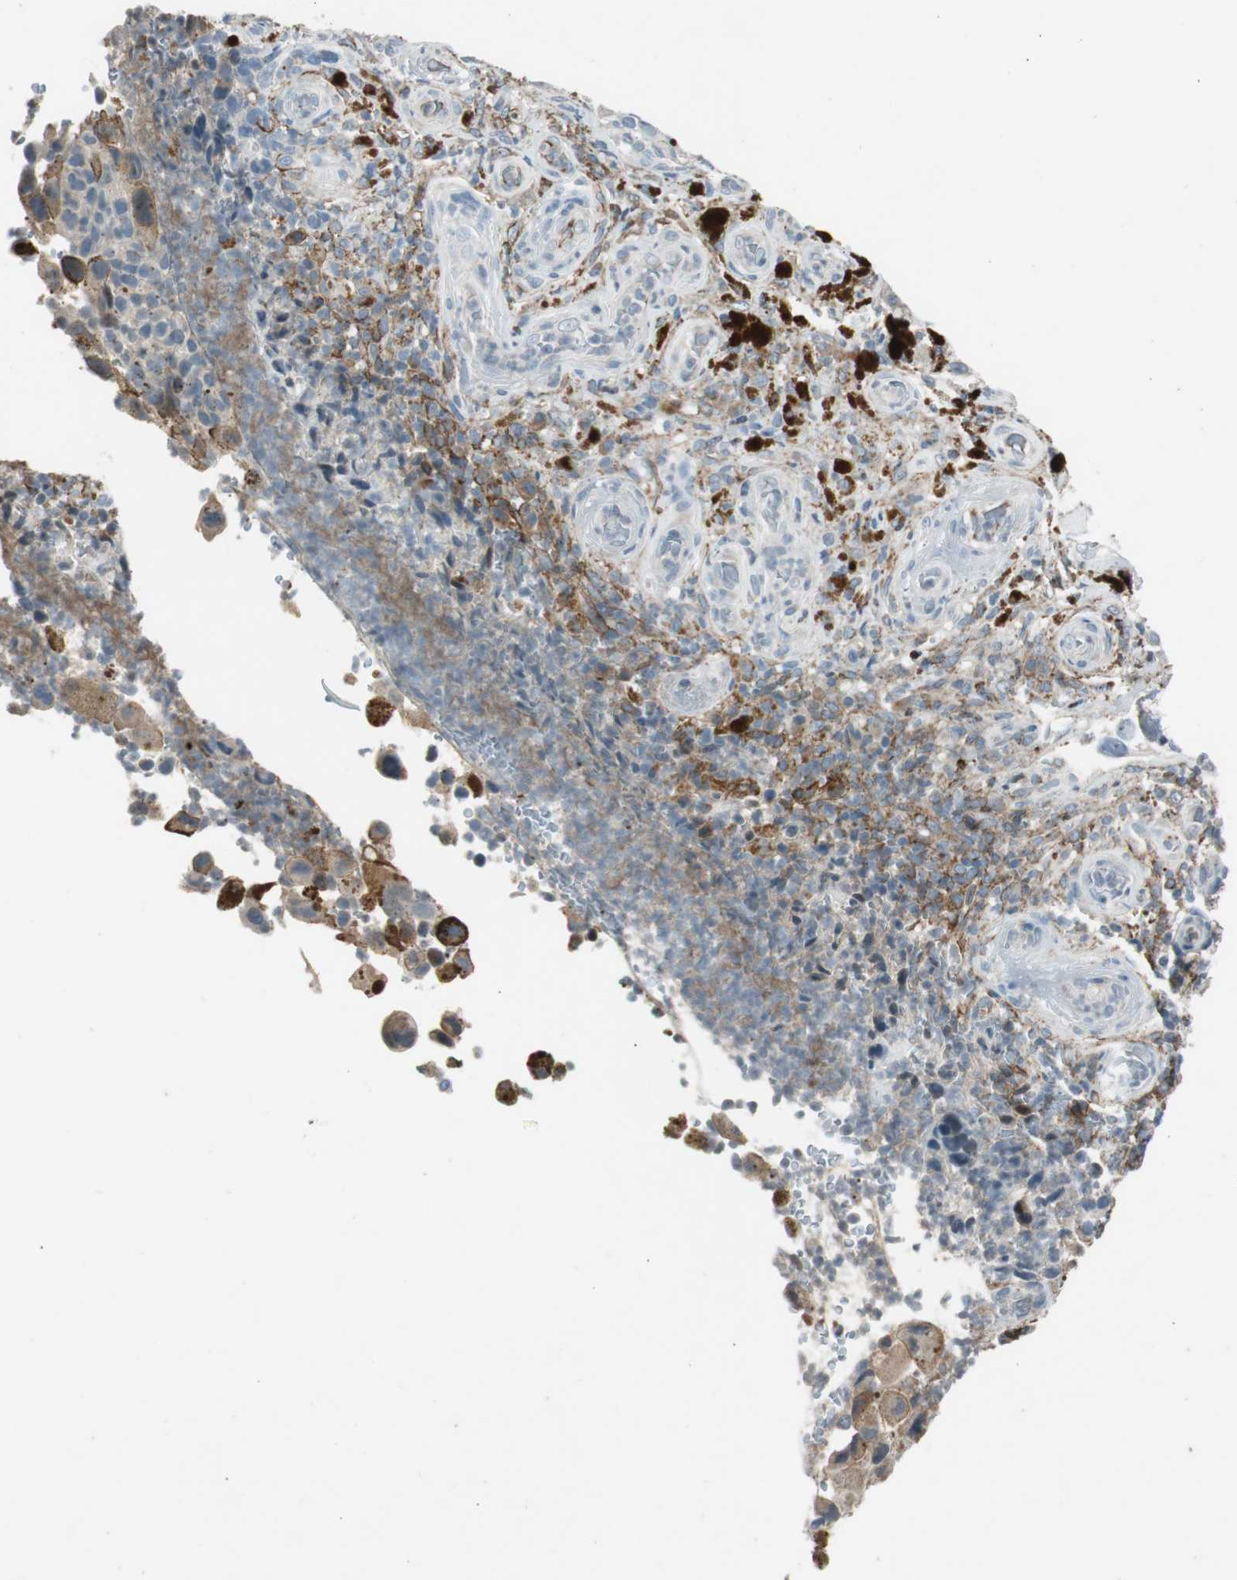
{"staining": {"intensity": "moderate", "quantity": "<25%", "location": "cytoplasmic/membranous"}, "tissue": "melanoma", "cell_type": "Tumor cells", "image_type": "cancer", "snomed": [{"axis": "morphology", "description": "Malignant melanoma, NOS"}, {"axis": "topography", "description": "Skin"}], "caption": "Malignant melanoma stained with a protein marker displays moderate staining in tumor cells.", "gene": "PDPN", "patient": {"sex": "female", "age": 73}}